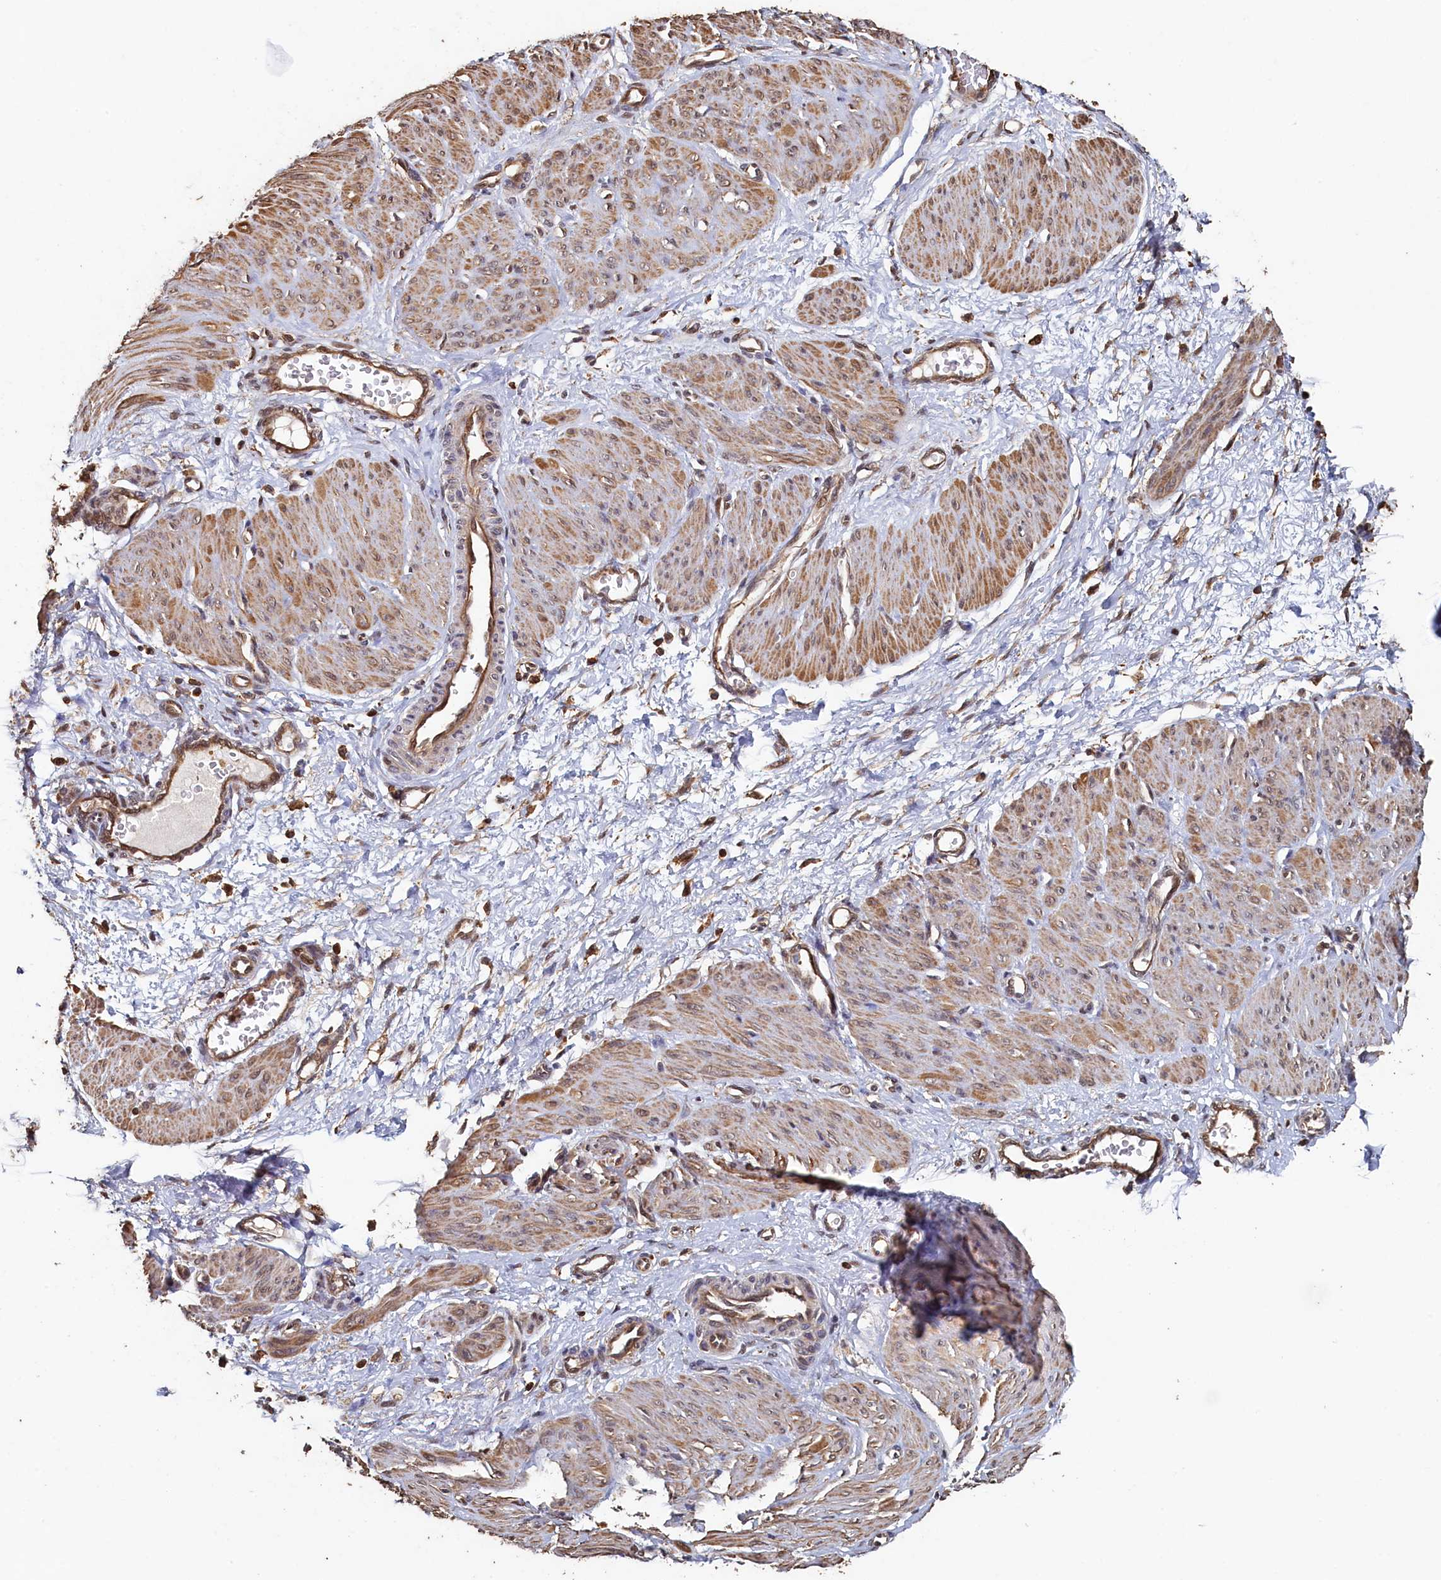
{"staining": {"intensity": "moderate", "quantity": ">75%", "location": "cytoplasmic/membranous"}, "tissue": "smooth muscle", "cell_type": "Smooth muscle cells", "image_type": "normal", "snomed": [{"axis": "morphology", "description": "Normal tissue, NOS"}, {"axis": "topography", "description": "Endometrium"}], "caption": "Smooth muscle stained with immunohistochemistry displays moderate cytoplasmic/membranous staining in approximately >75% of smooth muscle cells.", "gene": "PIGN", "patient": {"sex": "female", "age": 33}}